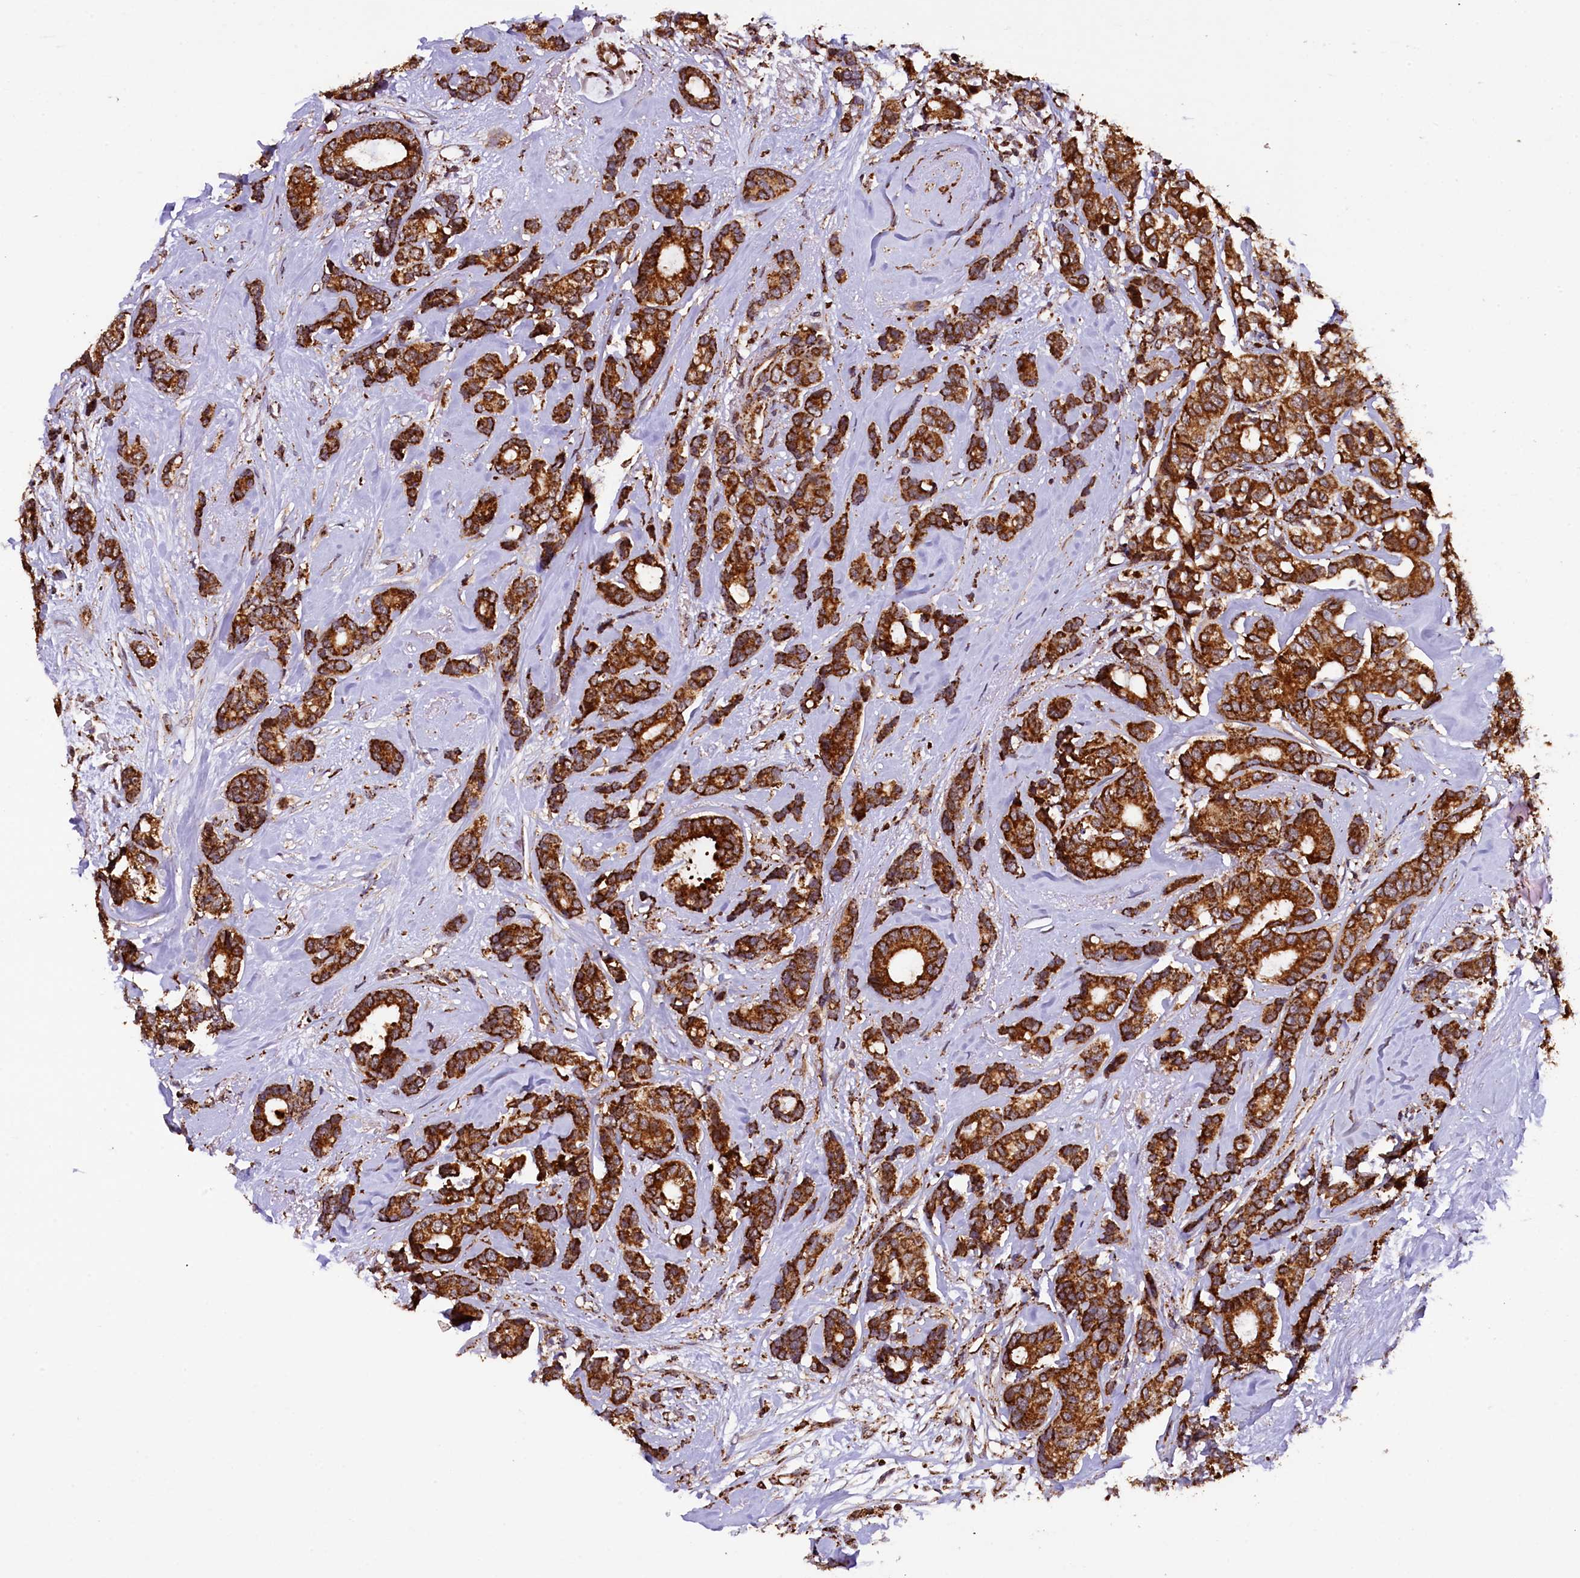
{"staining": {"intensity": "strong", "quantity": ">75%", "location": "cytoplasmic/membranous"}, "tissue": "breast cancer", "cell_type": "Tumor cells", "image_type": "cancer", "snomed": [{"axis": "morphology", "description": "Duct carcinoma"}, {"axis": "topography", "description": "Breast"}], "caption": "Immunohistochemistry photomicrograph of human breast invasive ductal carcinoma stained for a protein (brown), which shows high levels of strong cytoplasmic/membranous positivity in about >75% of tumor cells.", "gene": "KLC2", "patient": {"sex": "female", "age": 87}}